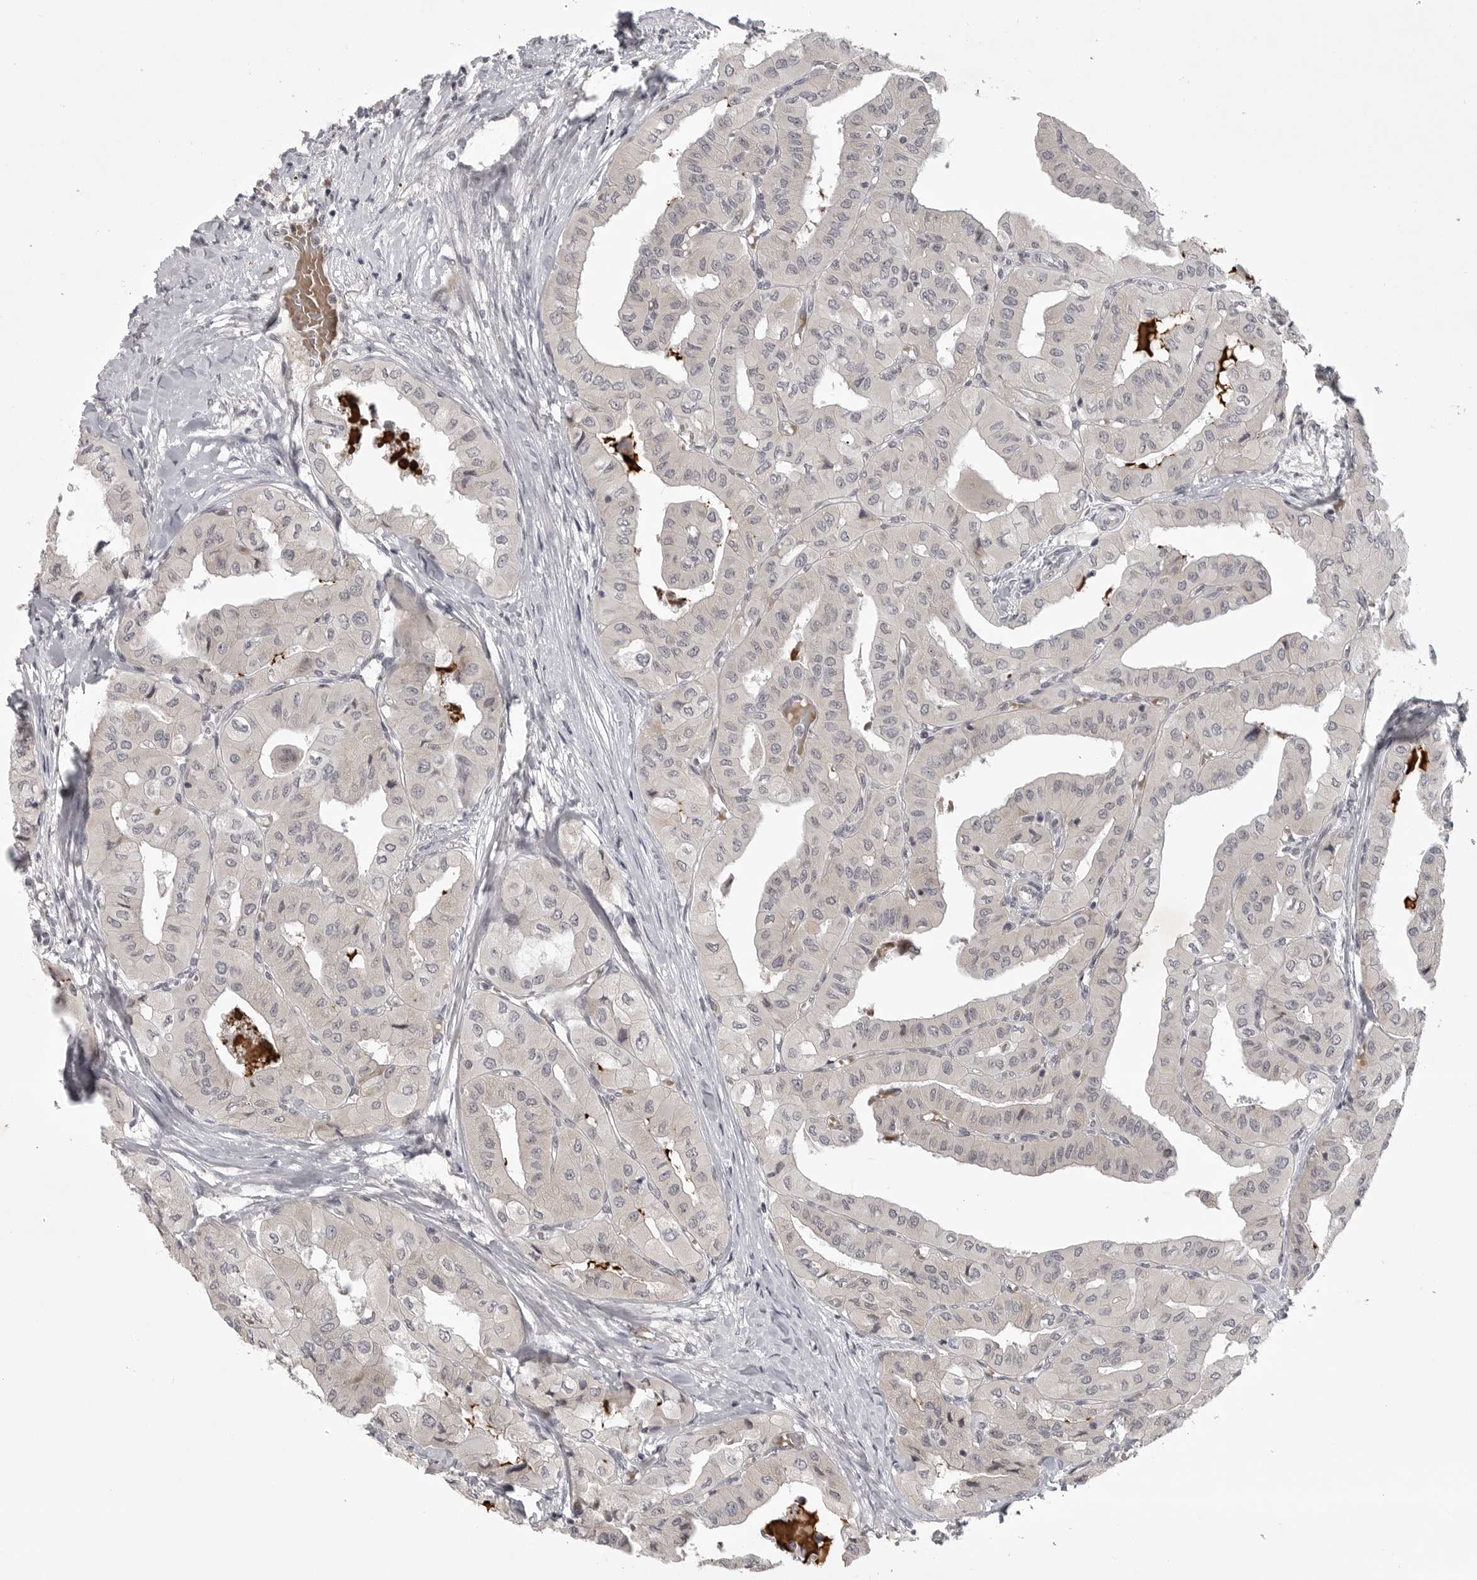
{"staining": {"intensity": "negative", "quantity": "none", "location": "none"}, "tissue": "thyroid cancer", "cell_type": "Tumor cells", "image_type": "cancer", "snomed": [{"axis": "morphology", "description": "Papillary adenocarcinoma, NOS"}, {"axis": "topography", "description": "Thyroid gland"}], "caption": "This is an IHC image of papillary adenocarcinoma (thyroid). There is no staining in tumor cells.", "gene": "CD300LD", "patient": {"sex": "female", "age": 59}}